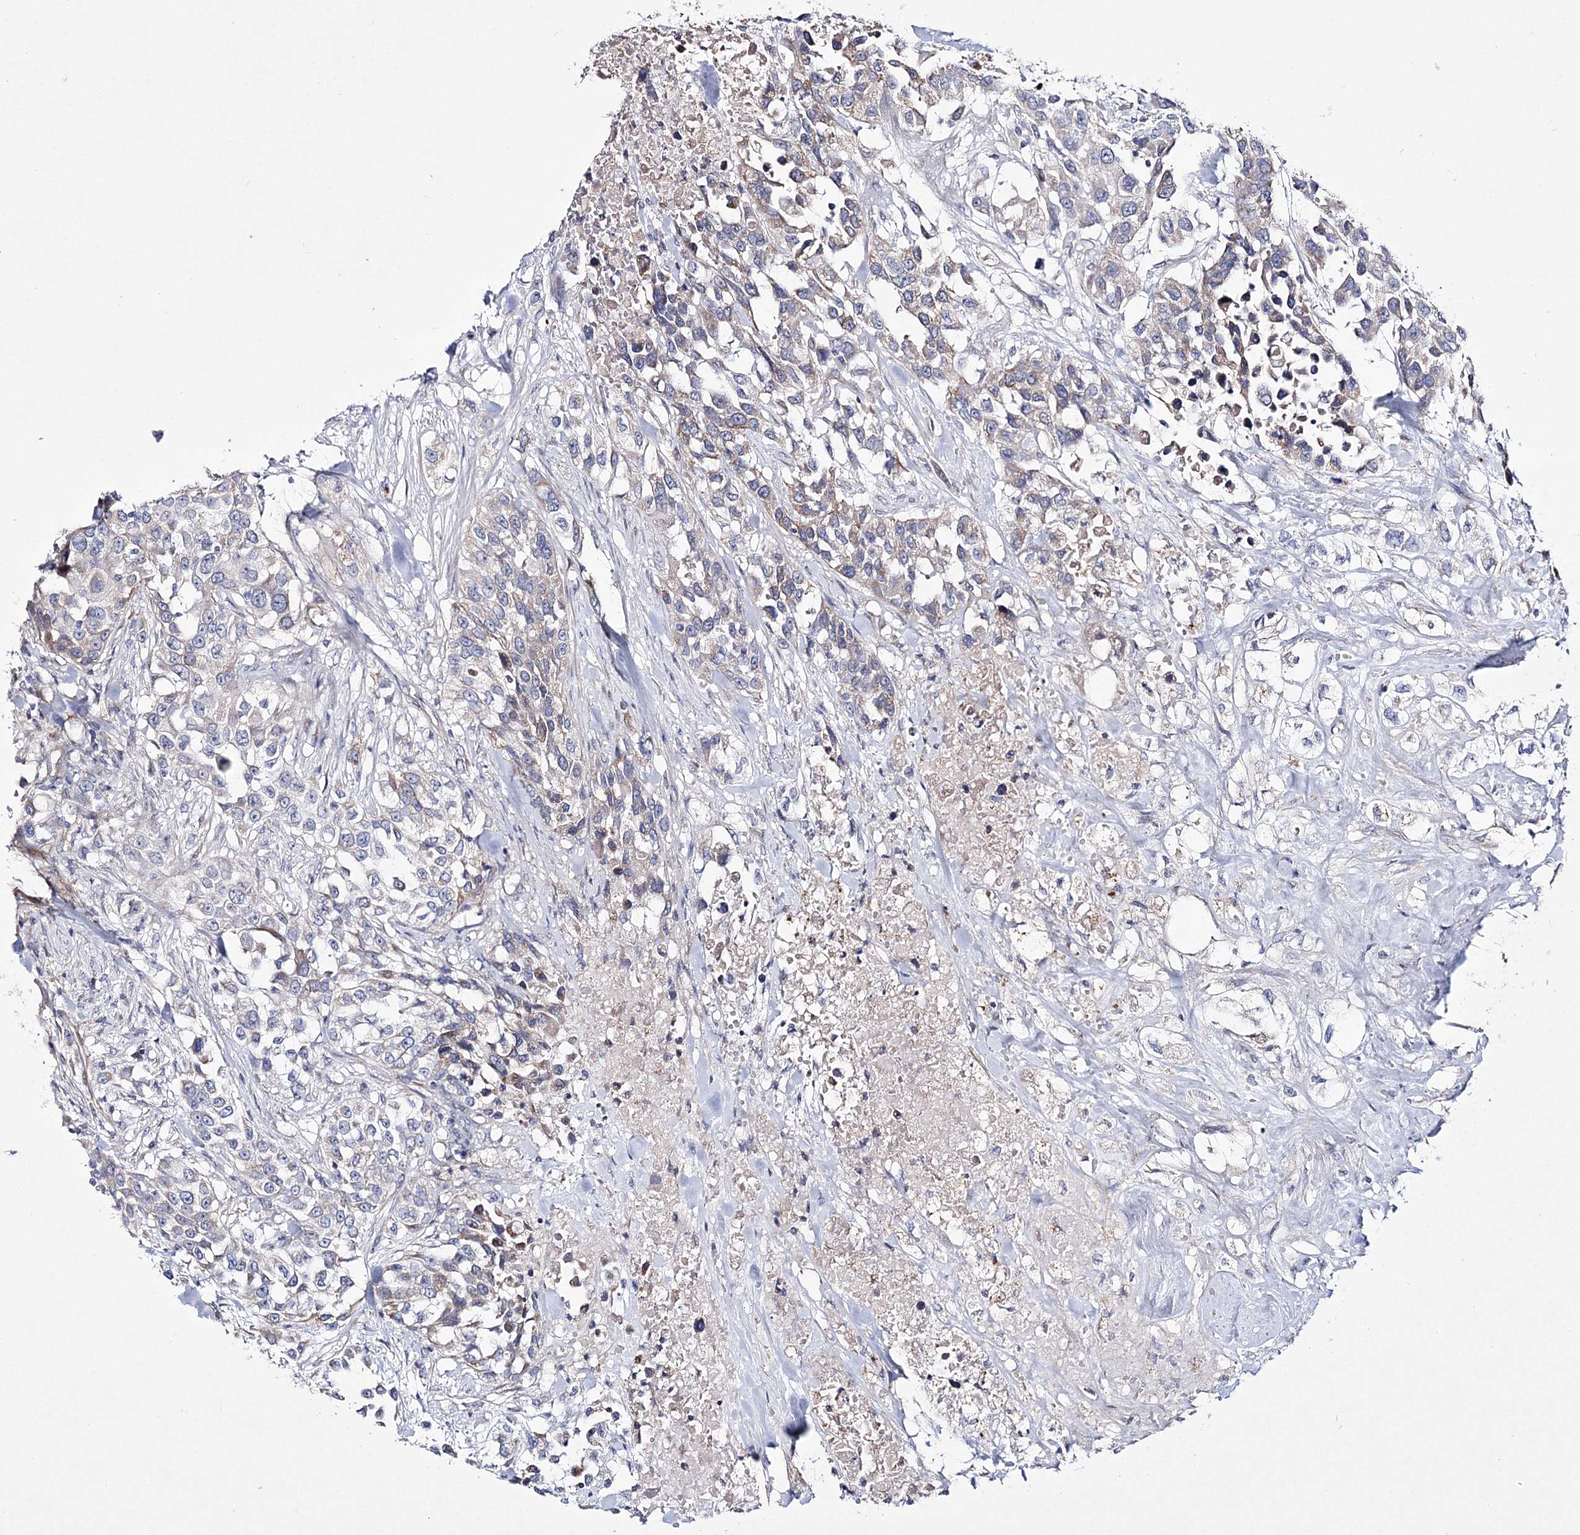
{"staining": {"intensity": "weak", "quantity": "<25%", "location": "cytoplasmic/membranous"}, "tissue": "urothelial cancer", "cell_type": "Tumor cells", "image_type": "cancer", "snomed": [{"axis": "morphology", "description": "Urothelial carcinoma, High grade"}, {"axis": "topography", "description": "Urinary bladder"}], "caption": "Immunohistochemistry micrograph of human urothelial cancer stained for a protein (brown), which exhibits no staining in tumor cells.", "gene": "ANO1", "patient": {"sex": "female", "age": 80}}